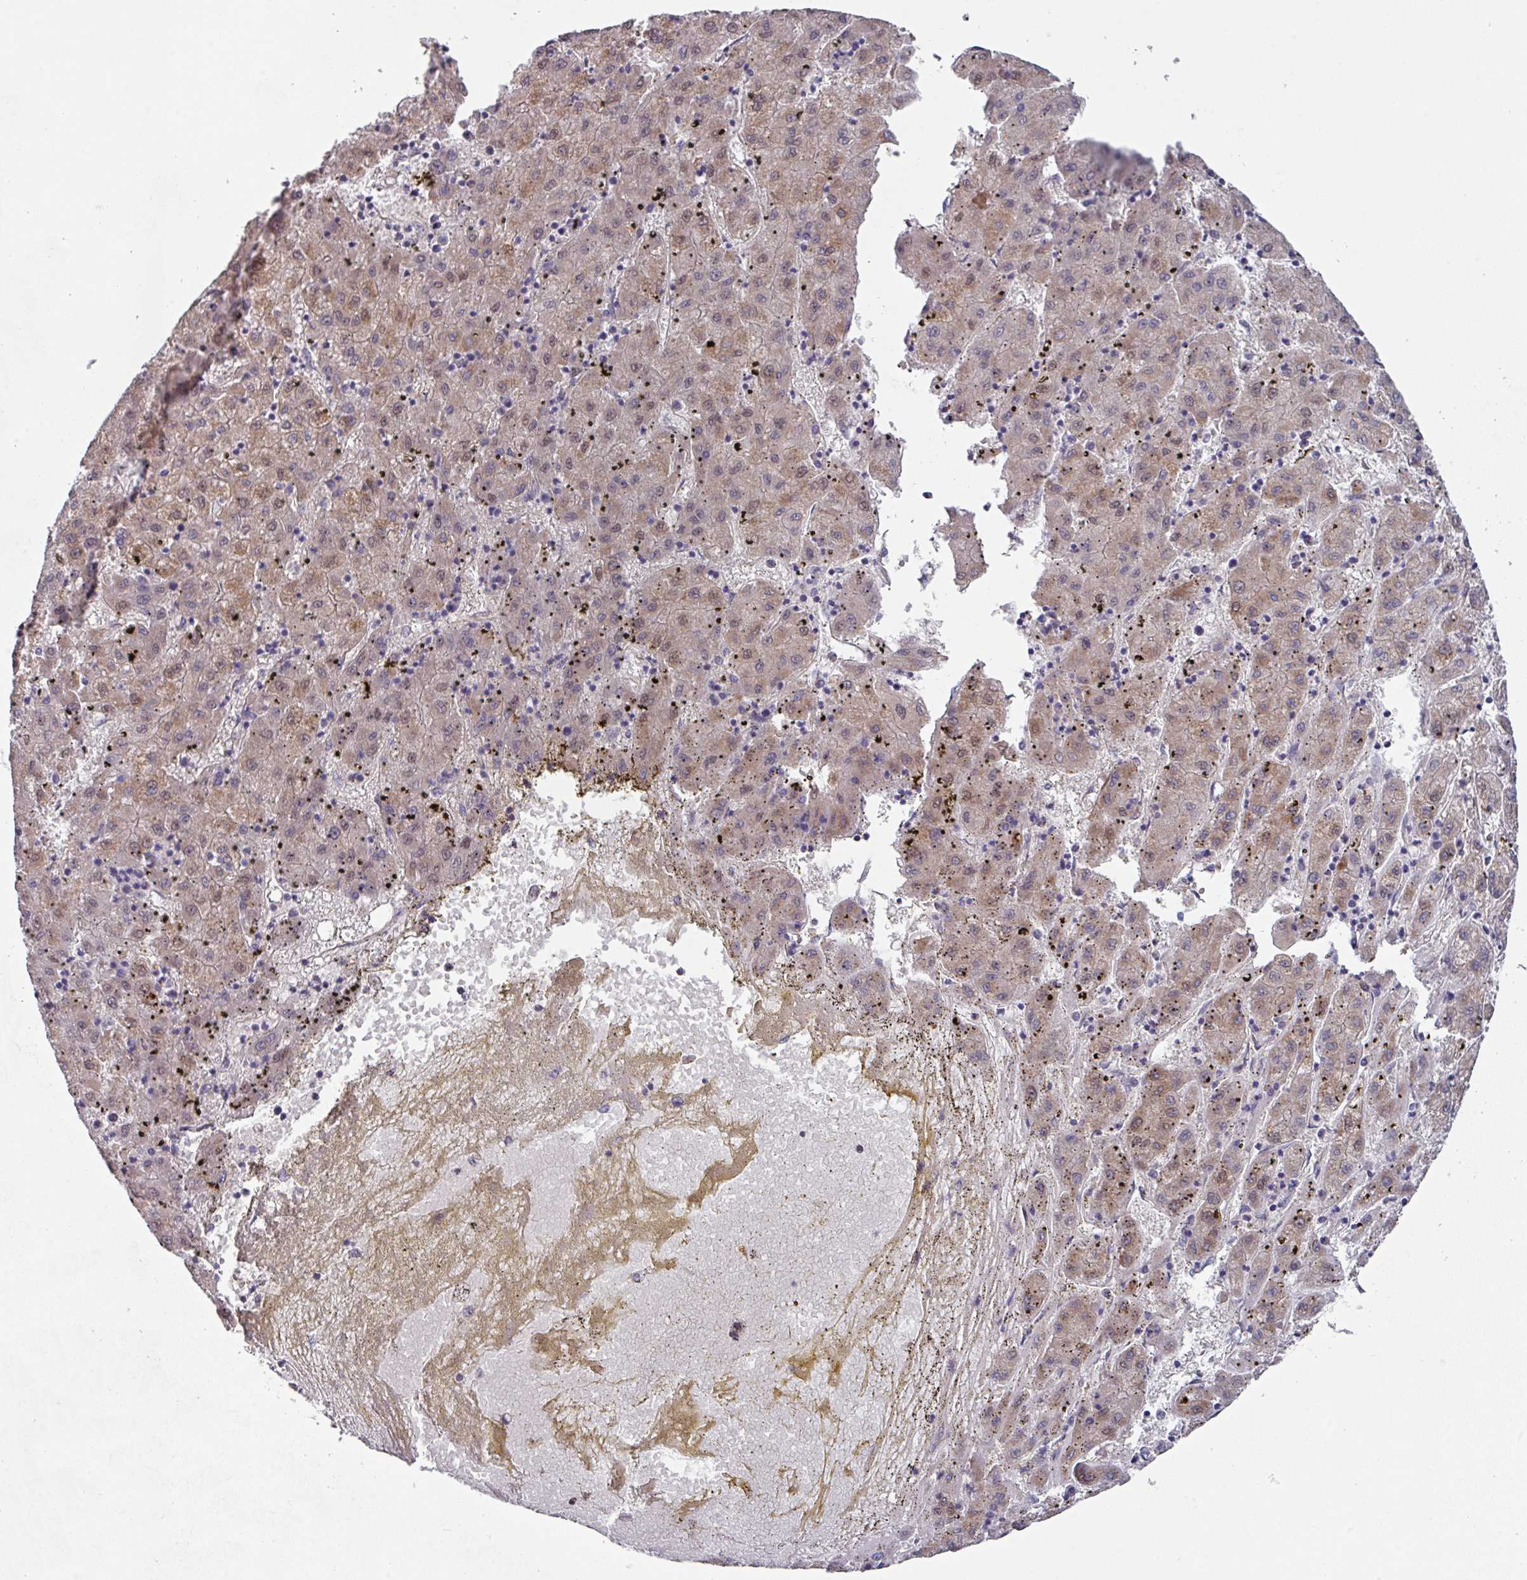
{"staining": {"intensity": "moderate", "quantity": "25%-75%", "location": "cytoplasmic/membranous"}, "tissue": "liver cancer", "cell_type": "Tumor cells", "image_type": "cancer", "snomed": [{"axis": "morphology", "description": "Carcinoma, Hepatocellular, NOS"}, {"axis": "topography", "description": "Liver"}], "caption": "A micrograph showing moderate cytoplasmic/membranous expression in approximately 25%-75% of tumor cells in liver cancer (hepatocellular carcinoma), as visualized by brown immunohistochemical staining.", "gene": "DCAF12L2", "patient": {"sex": "male", "age": 72}}